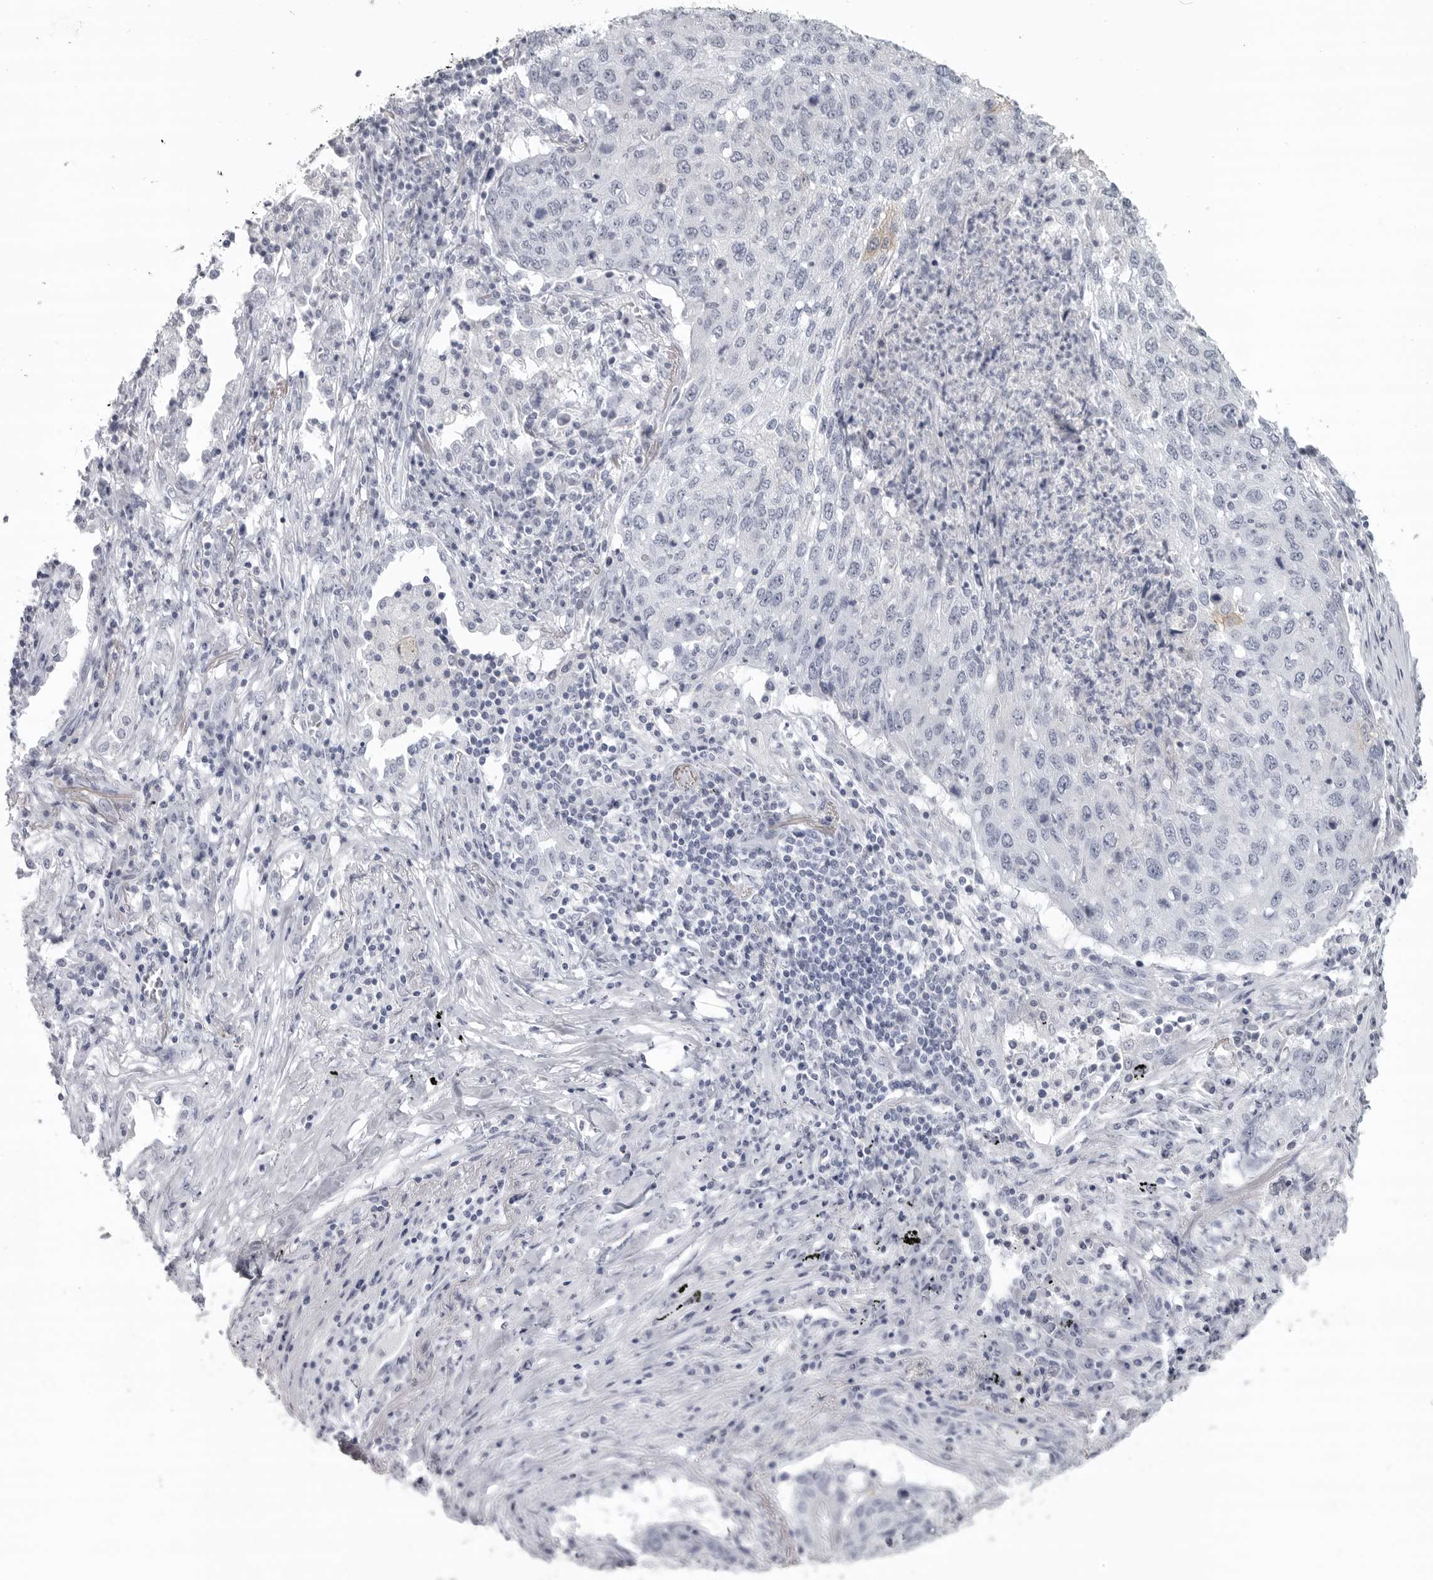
{"staining": {"intensity": "negative", "quantity": "none", "location": "none"}, "tissue": "lung cancer", "cell_type": "Tumor cells", "image_type": "cancer", "snomed": [{"axis": "morphology", "description": "Squamous cell carcinoma, NOS"}, {"axis": "topography", "description": "Lung"}], "caption": "Immunohistochemistry photomicrograph of squamous cell carcinoma (lung) stained for a protein (brown), which exhibits no staining in tumor cells.", "gene": "LY6D", "patient": {"sex": "female", "age": 63}}